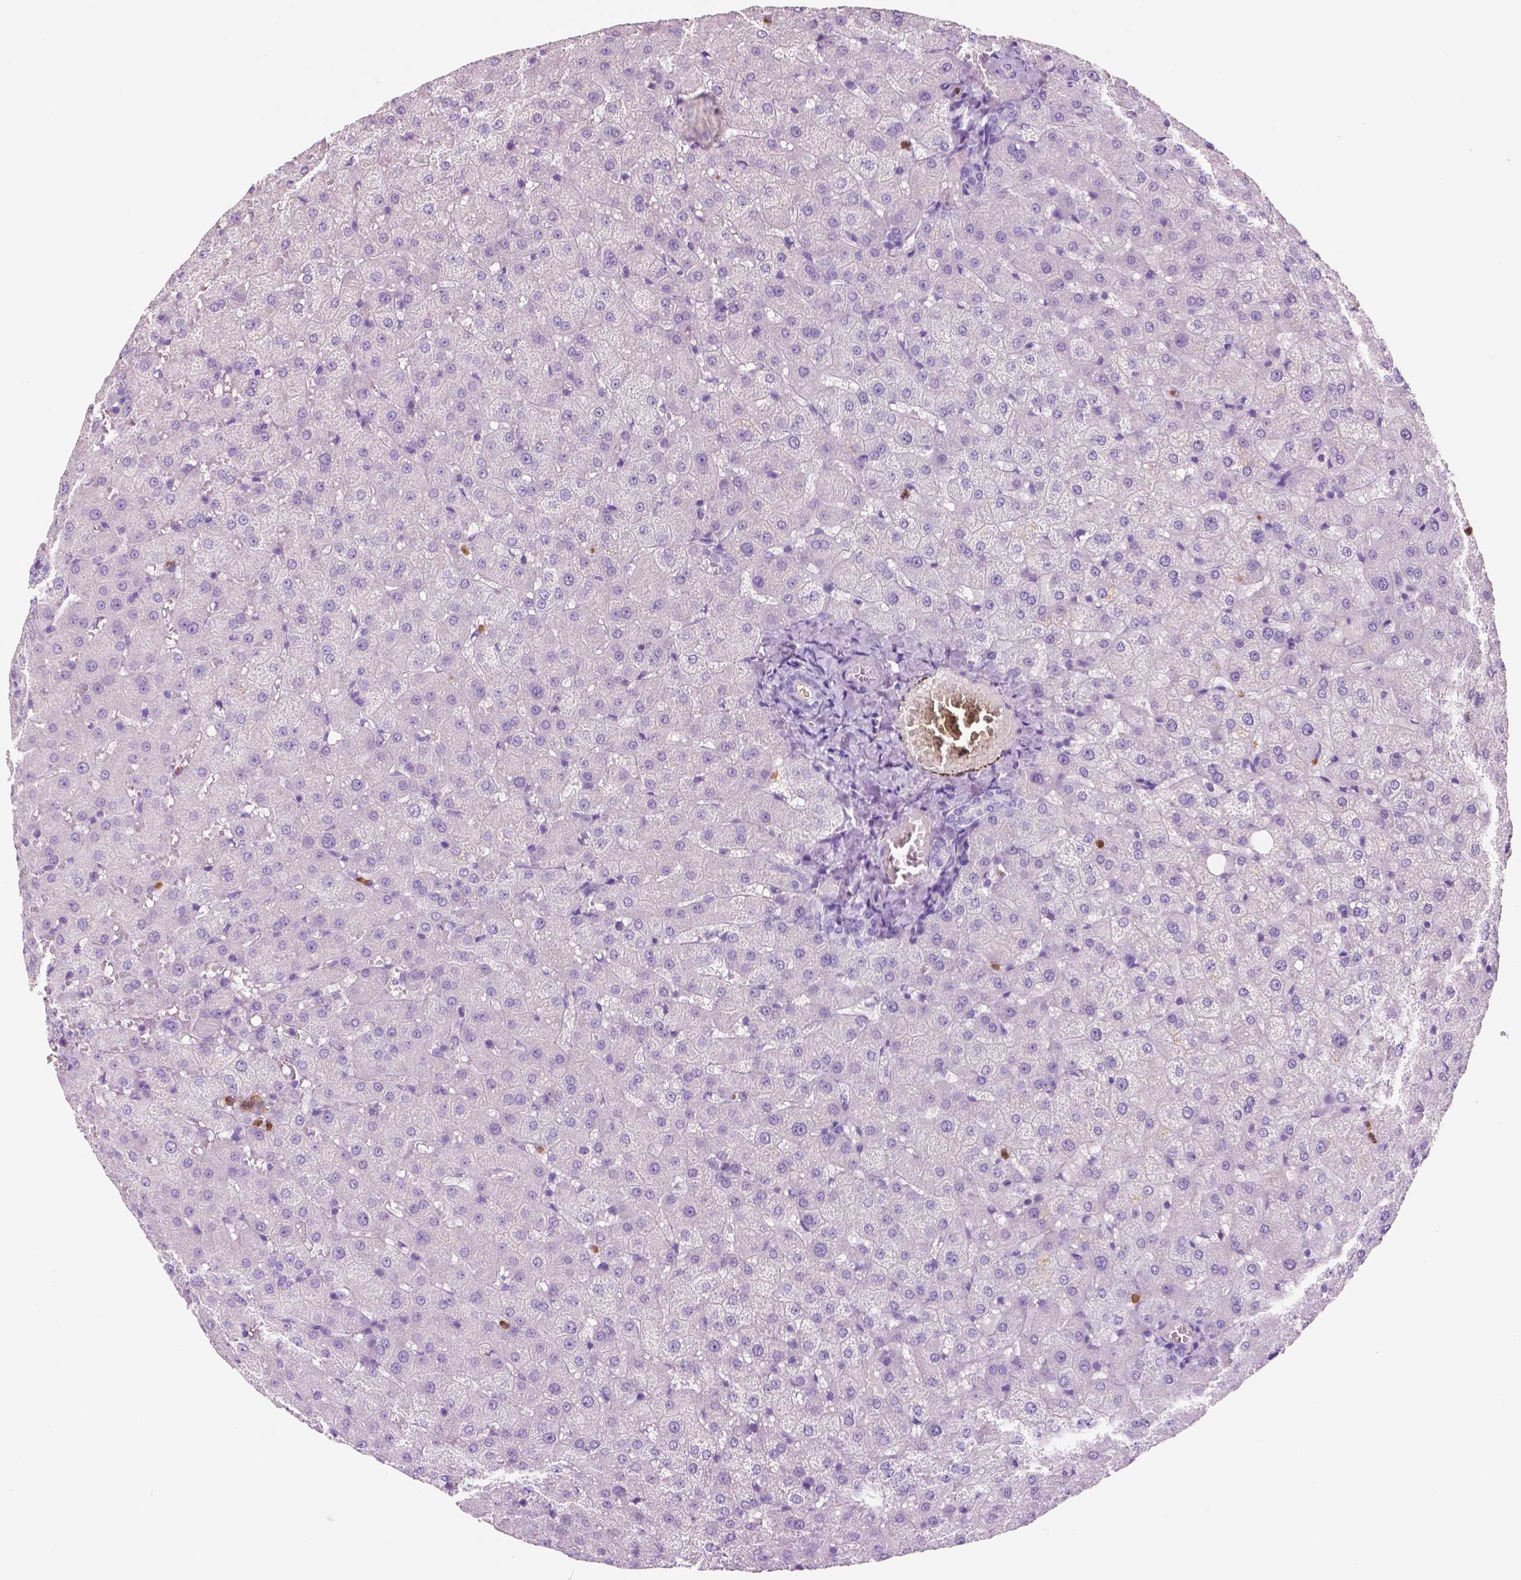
{"staining": {"intensity": "negative", "quantity": "none", "location": "none"}, "tissue": "liver", "cell_type": "Cholangiocytes", "image_type": "normal", "snomed": [{"axis": "morphology", "description": "Normal tissue, NOS"}, {"axis": "topography", "description": "Liver"}], "caption": "IHC micrograph of benign liver: liver stained with DAB (3,3'-diaminobenzidine) exhibits no significant protein expression in cholangiocytes. Nuclei are stained in blue.", "gene": "CUZD1", "patient": {"sex": "female", "age": 50}}